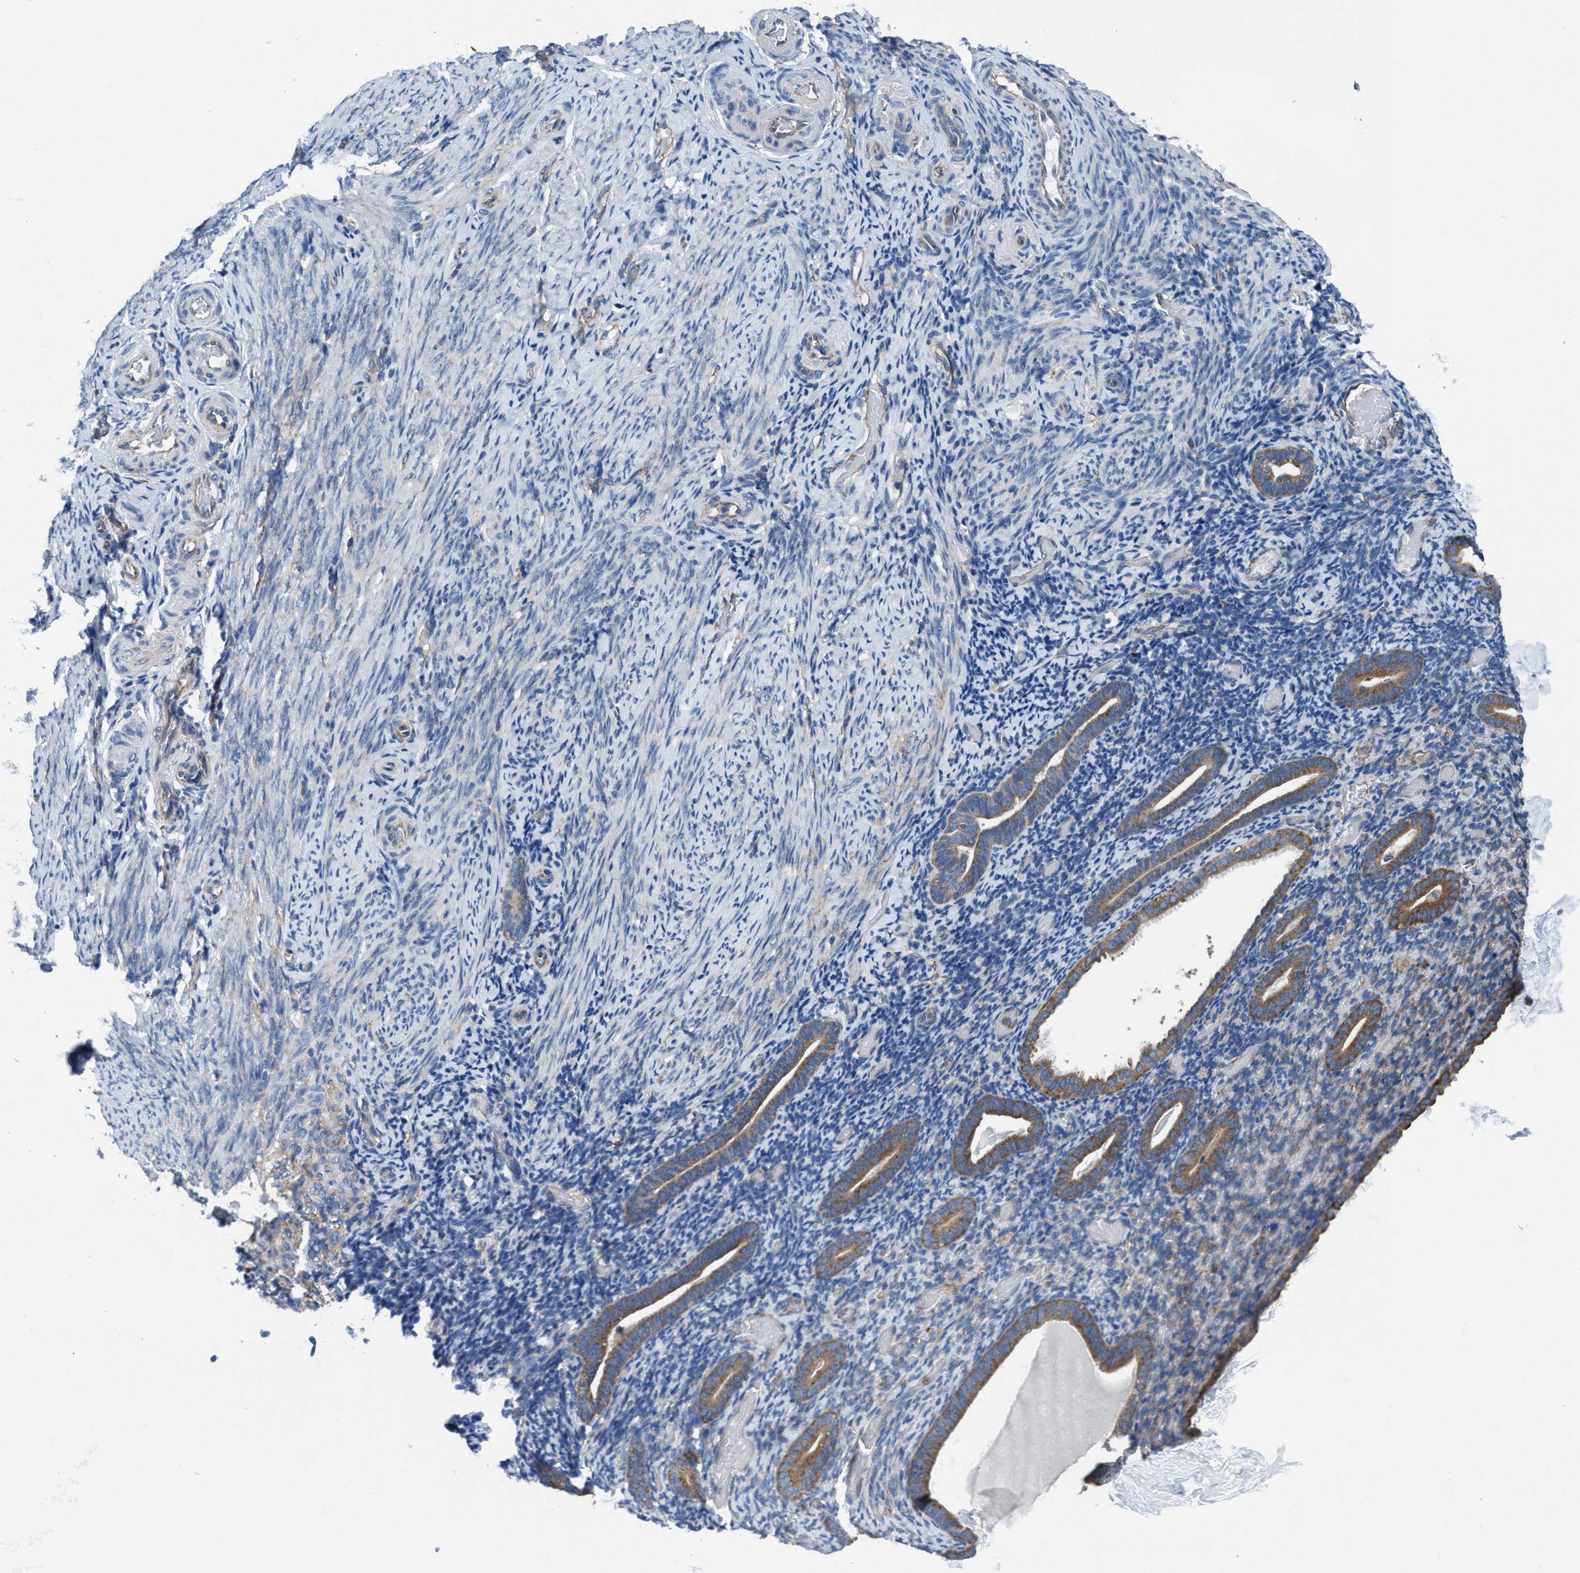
{"staining": {"intensity": "negative", "quantity": "none", "location": "none"}, "tissue": "endometrium", "cell_type": "Cells in endometrial stroma", "image_type": "normal", "snomed": [{"axis": "morphology", "description": "Normal tissue, NOS"}, {"axis": "topography", "description": "Endometrium"}], "caption": "DAB immunohistochemical staining of benign human endometrium exhibits no significant positivity in cells in endometrial stroma.", "gene": "NMT1", "patient": {"sex": "female", "age": 51}}